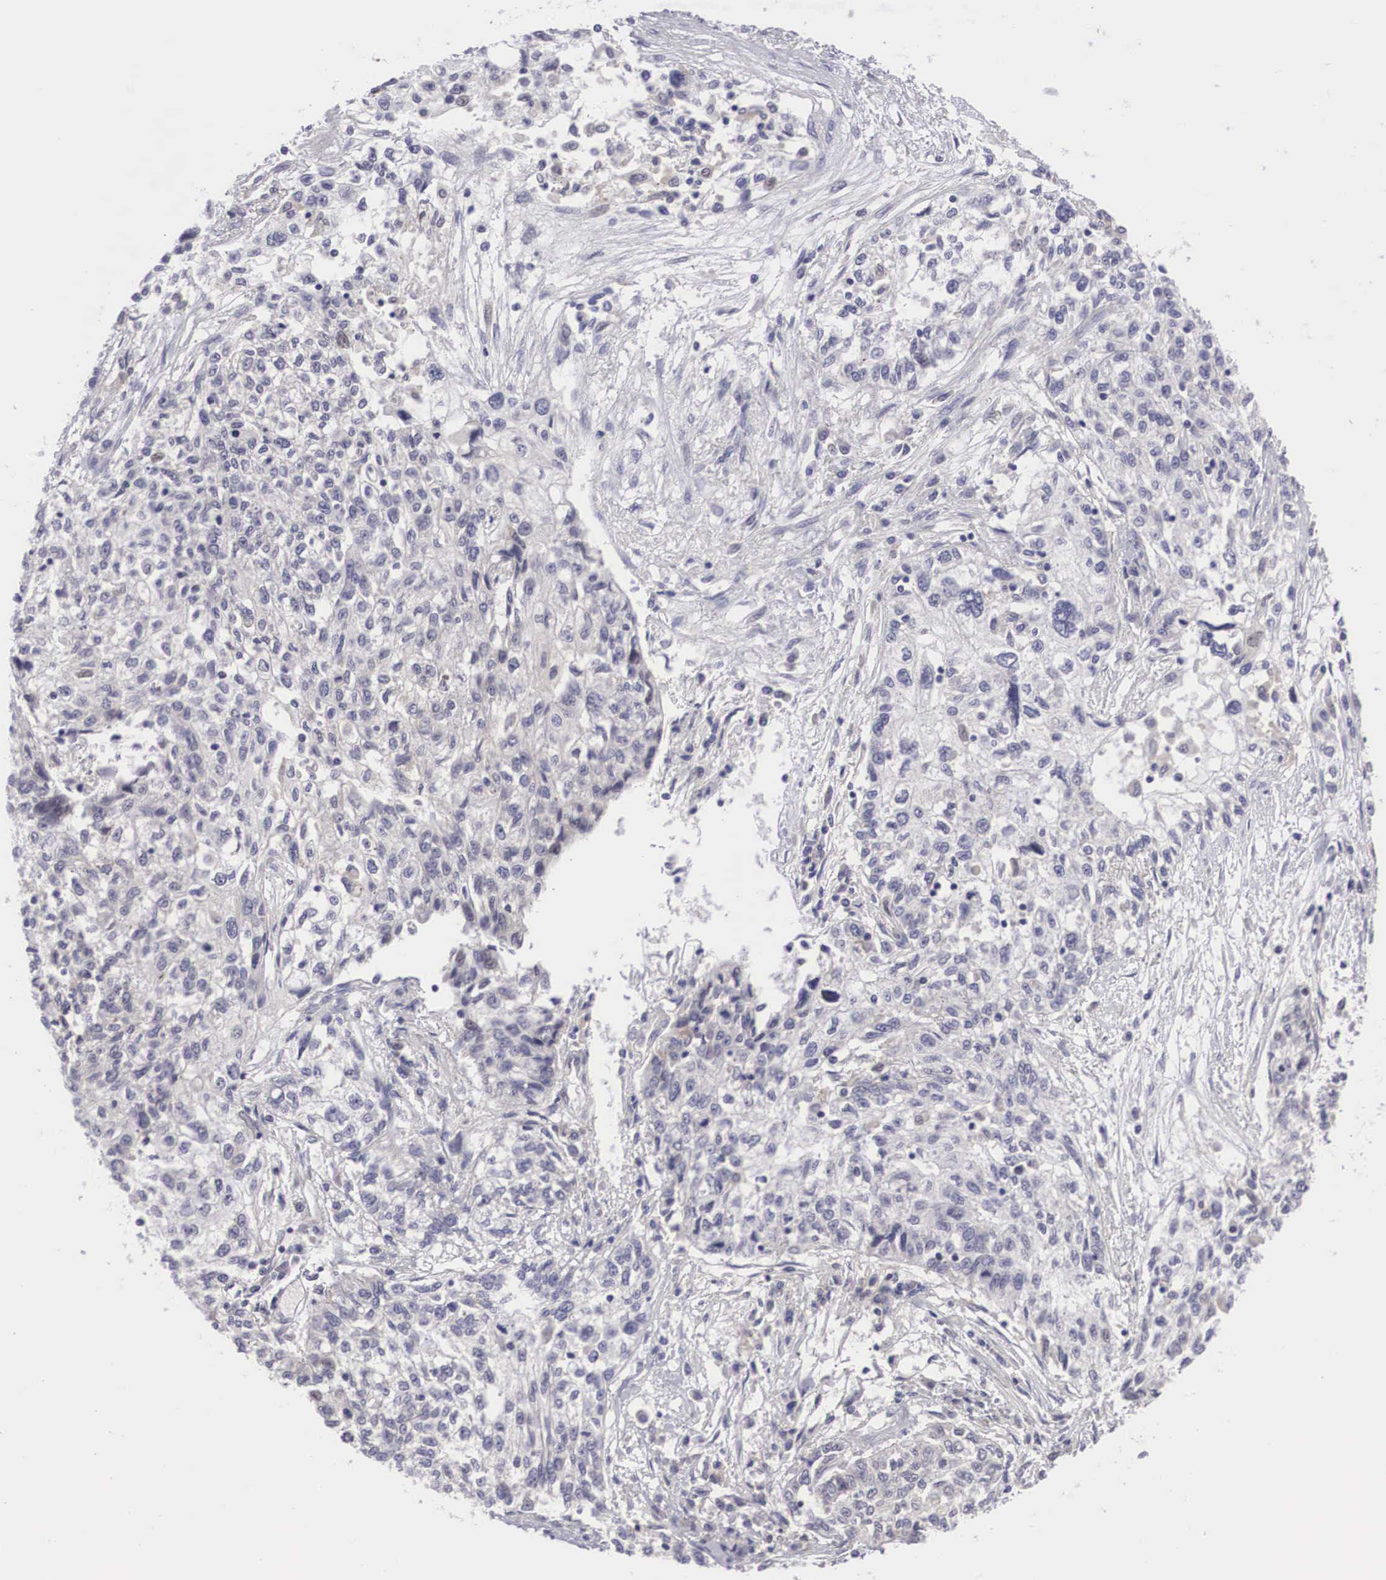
{"staining": {"intensity": "negative", "quantity": "none", "location": "none"}, "tissue": "cervical cancer", "cell_type": "Tumor cells", "image_type": "cancer", "snomed": [{"axis": "morphology", "description": "Squamous cell carcinoma, NOS"}, {"axis": "topography", "description": "Cervix"}], "caption": "The photomicrograph exhibits no significant positivity in tumor cells of cervical cancer (squamous cell carcinoma). Brightfield microscopy of IHC stained with DAB (brown) and hematoxylin (blue), captured at high magnification.", "gene": "GRIPAP1", "patient": {"sex": "female", "age": 57}}